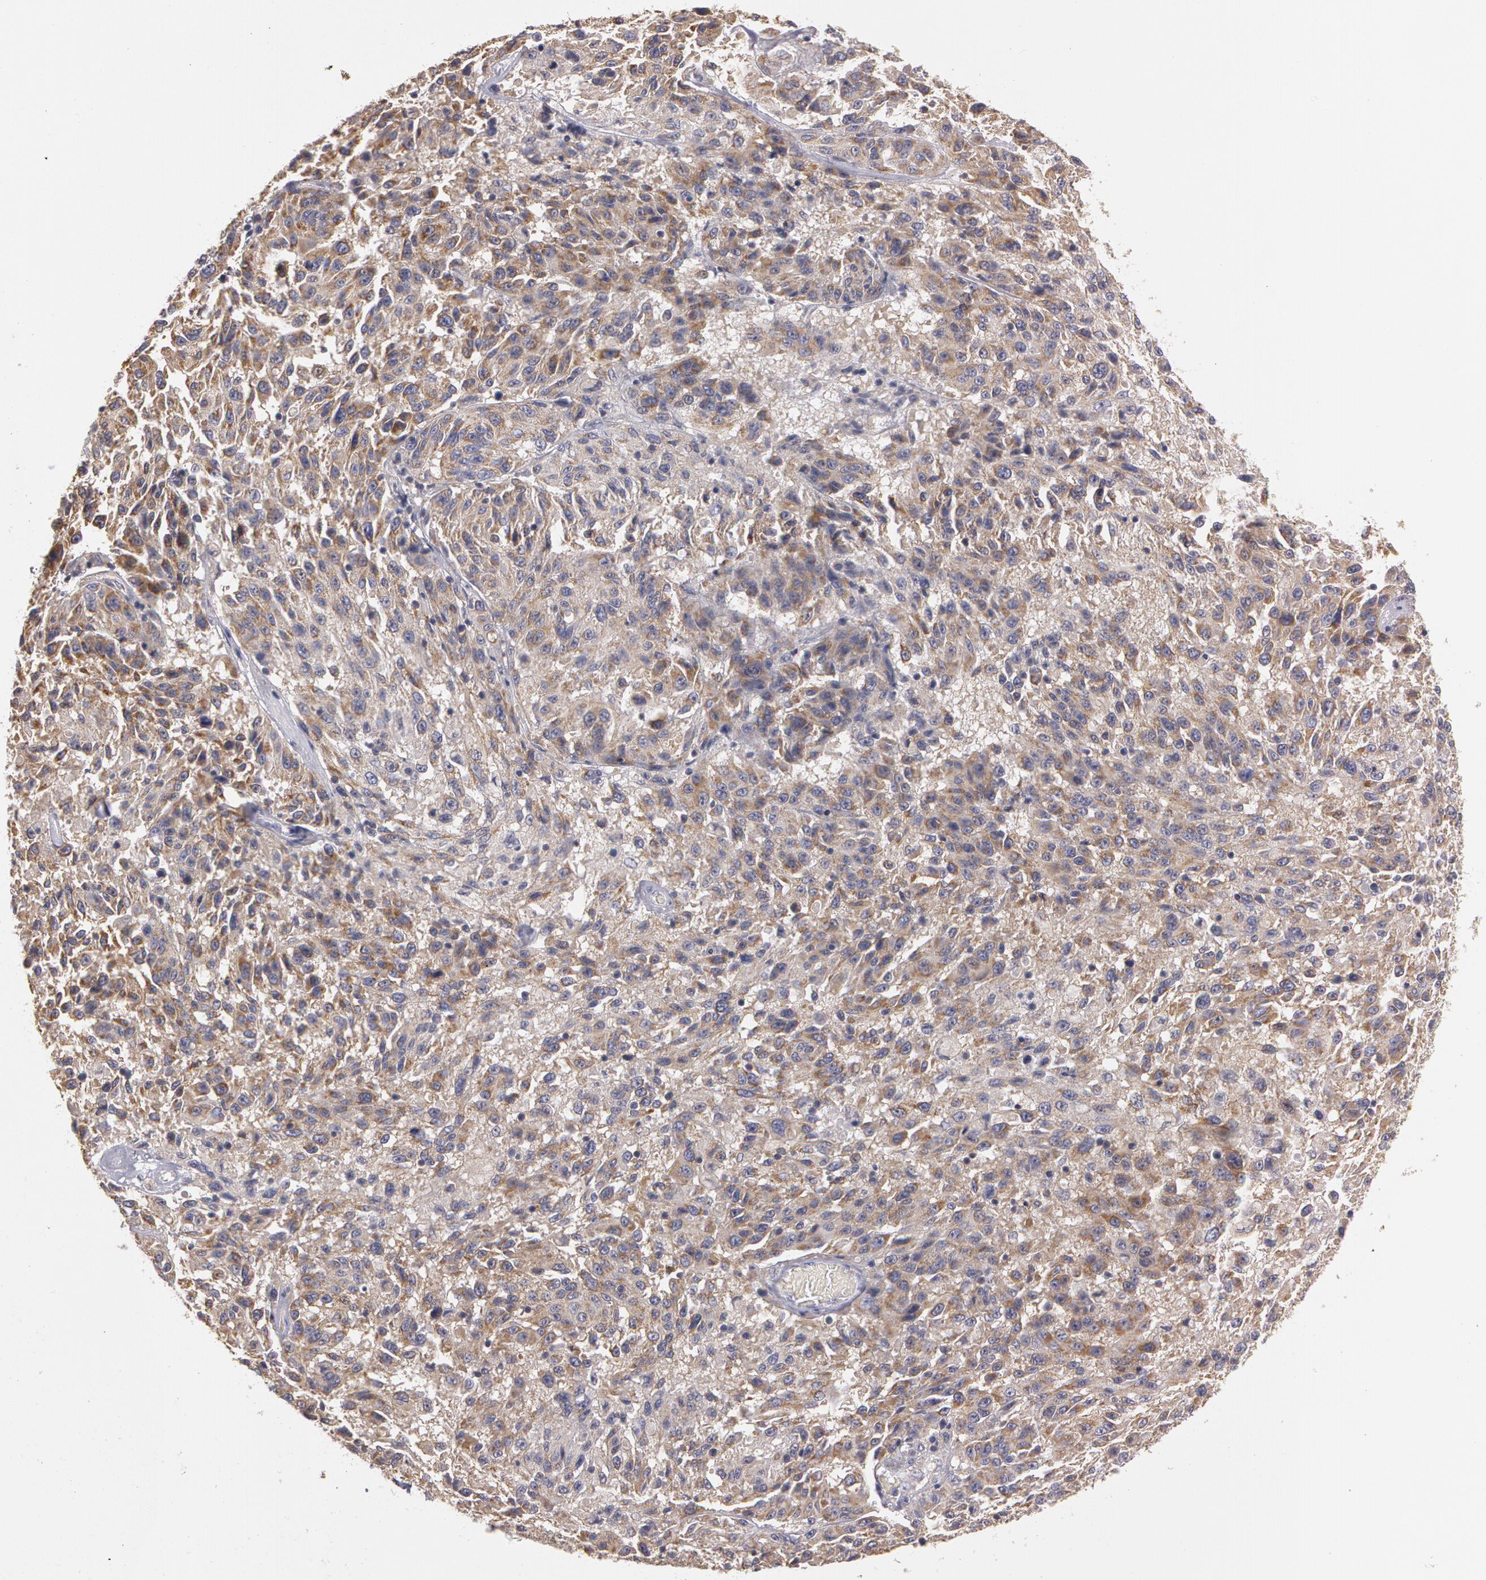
{"staining": {"intensity": "weak", "quantity": ">75%", "location": "cytoplasmic/membranous"}, "tissue": "melanoma", "cell_type": "Tumor cells", "image_type": "cancer", "snomed": [{"axis": "morphology", "description": "Malignant melanoma, NOS"}, {"axis": "topography", "description": "Skin"}], "caption": "IHC micrograph of human malignant melanoma stained for a protein (brown), which reveals low levels of weak cytoplasmic/membranous expression in about >75% of tumor cells.", "gene": "NEK9", "patient": {"sex": "female", "age": 77}}